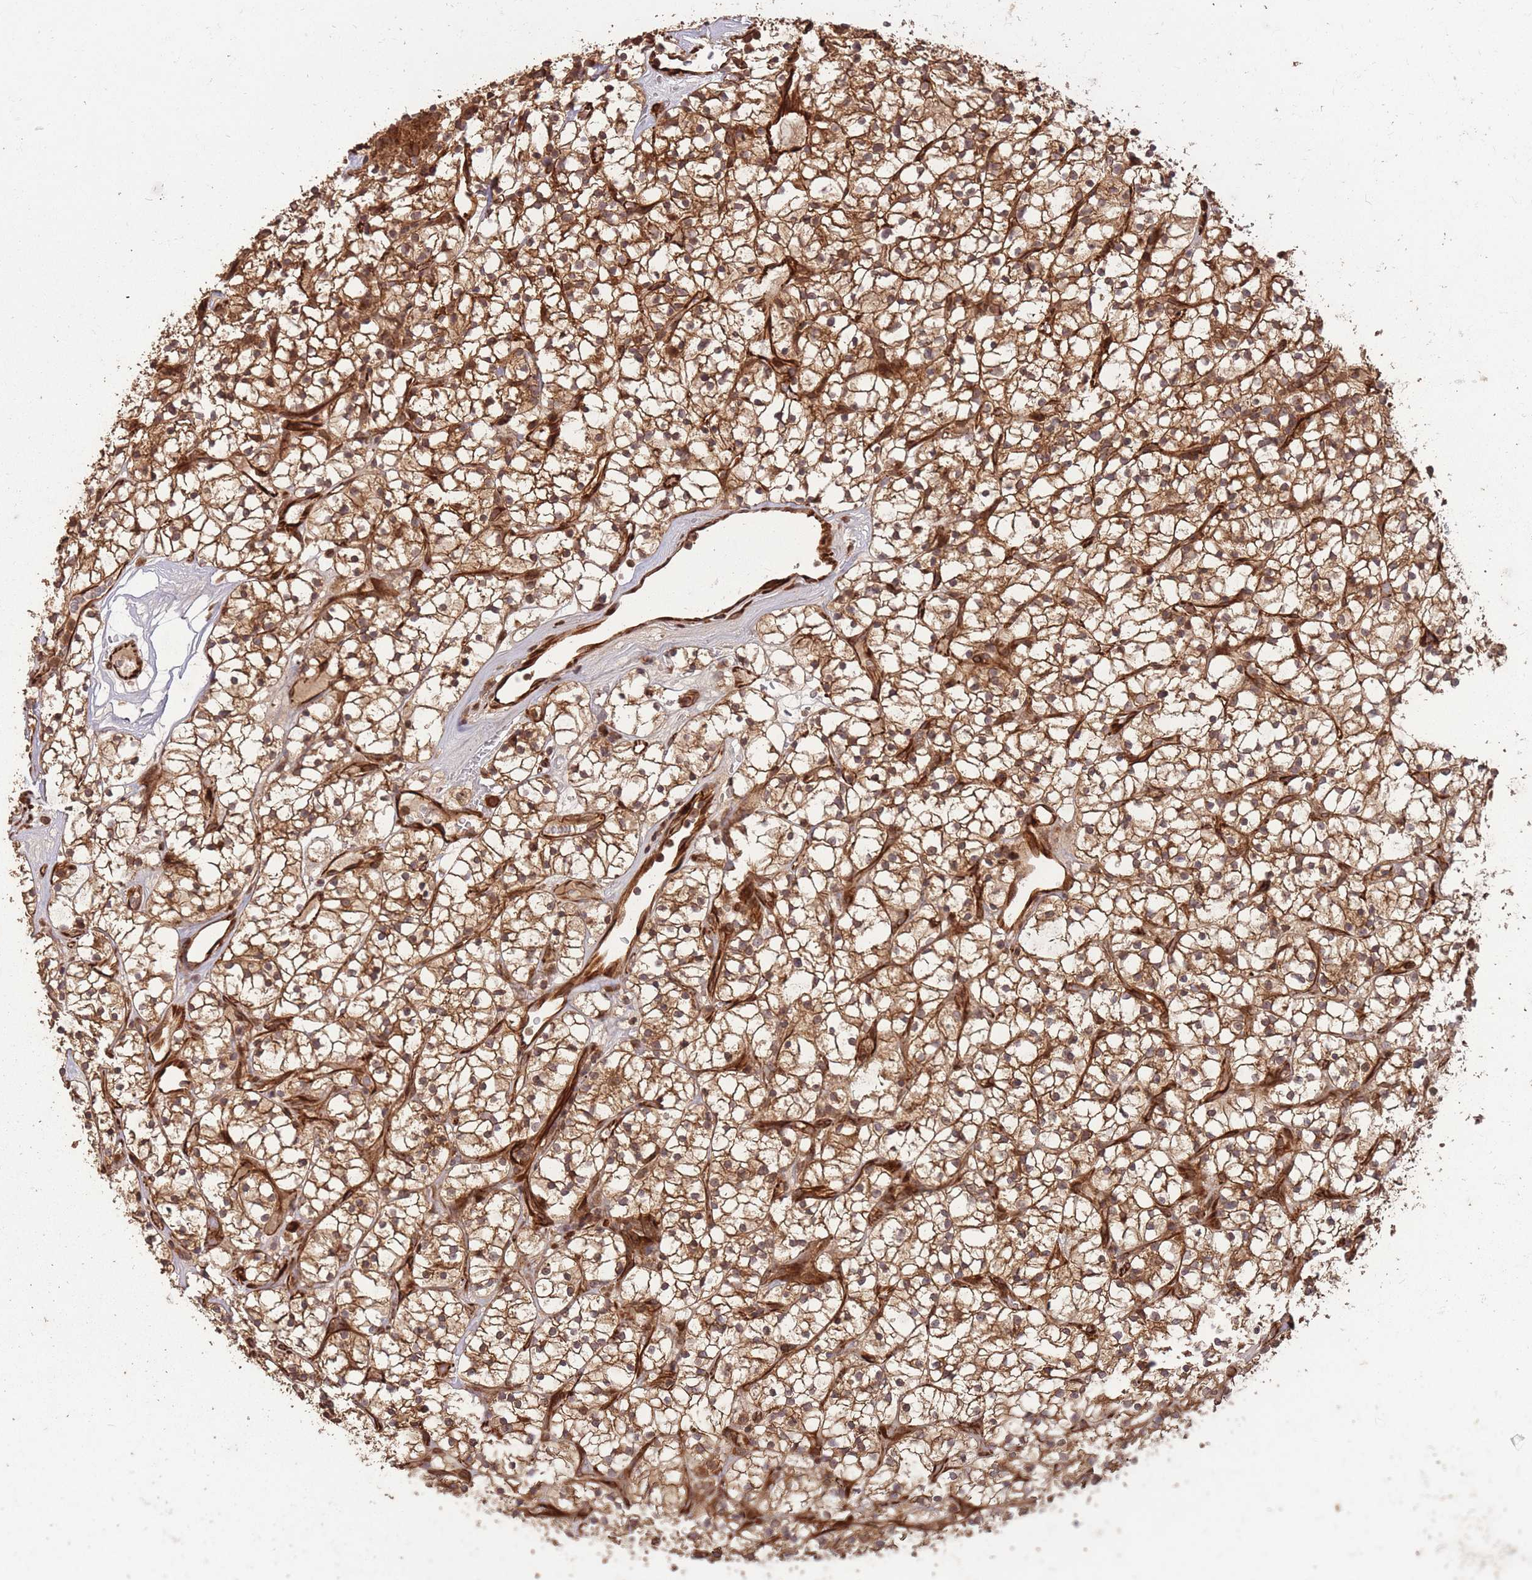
{"staining": {"intensity": "moderate", "quantity": ">75%", "location": "cytoplasmic/membranous"}, "tissue": "renal cancer", "cell_type": "Tumor cells", "image_type": "cancer", "snomed": [{"axis": "morphology", "description": "Adenocarcinoma, NOS"}, {"axis": "topography", "description": "Kidney"}], "caption": "Human renal cancer (adenocarcinoma) stained with a protein marker shows moderate staining in tumor cells.", "gene": "ERBB3", "patient": {"sex": "female", "age": 64}}